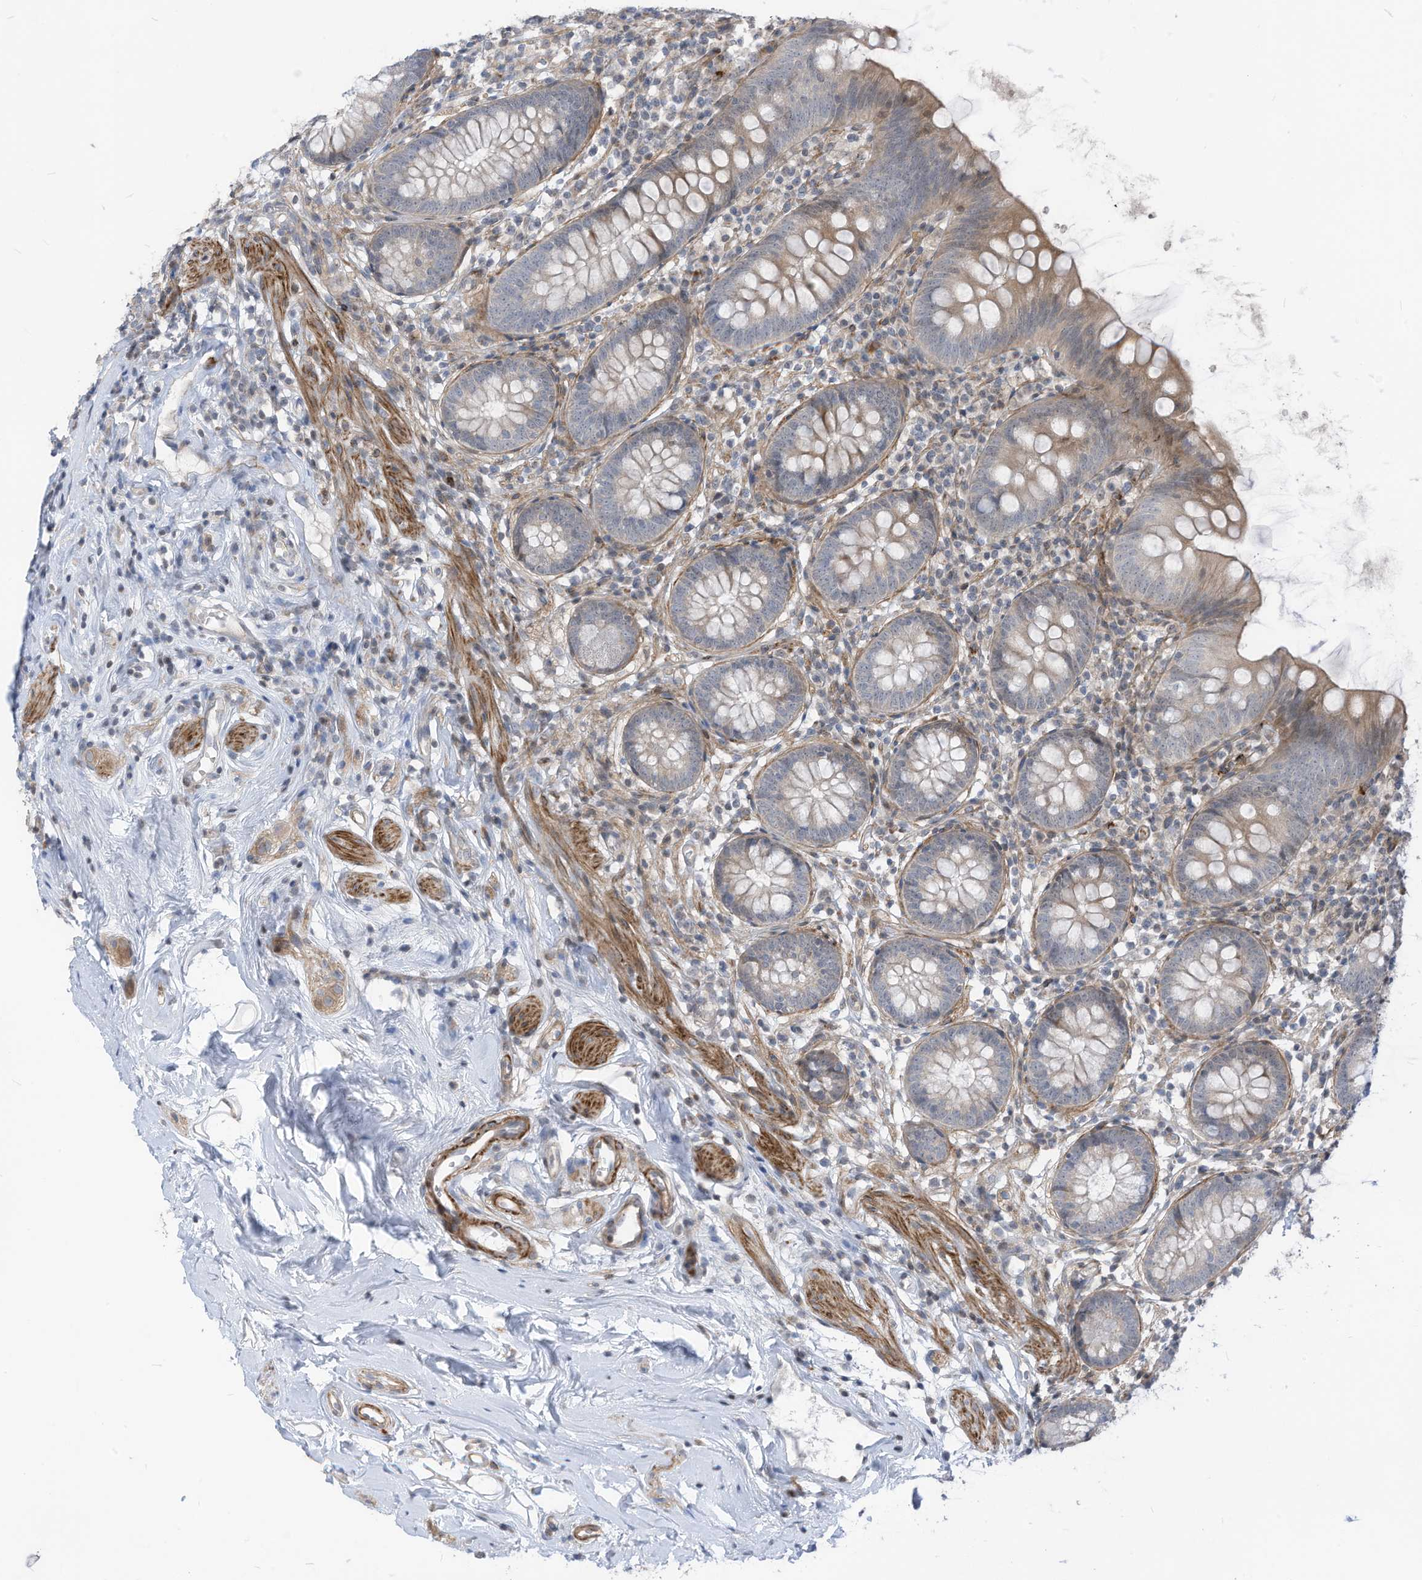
{"staining": {"intensity": "moderate", "quantity": "<25%", "location": "cytoplasmic/membranous"}, "tissue": "appendix", "cell_type": "Glandular cells", "image_type": "normal", "snomed": [{"axis": "morphology", "description": "Normal tissue, NOS"}, {"axis": "topography", "description": "Appendix"}], "caption": "Approximately <25% of glandular cells in normal human appendix show moderate cytoplasmic/membranous protein staining as visualized by brown immunohistochemical staining.", "gene": "GPATCH3", "patient": {"sex": "female", "age": 62}}